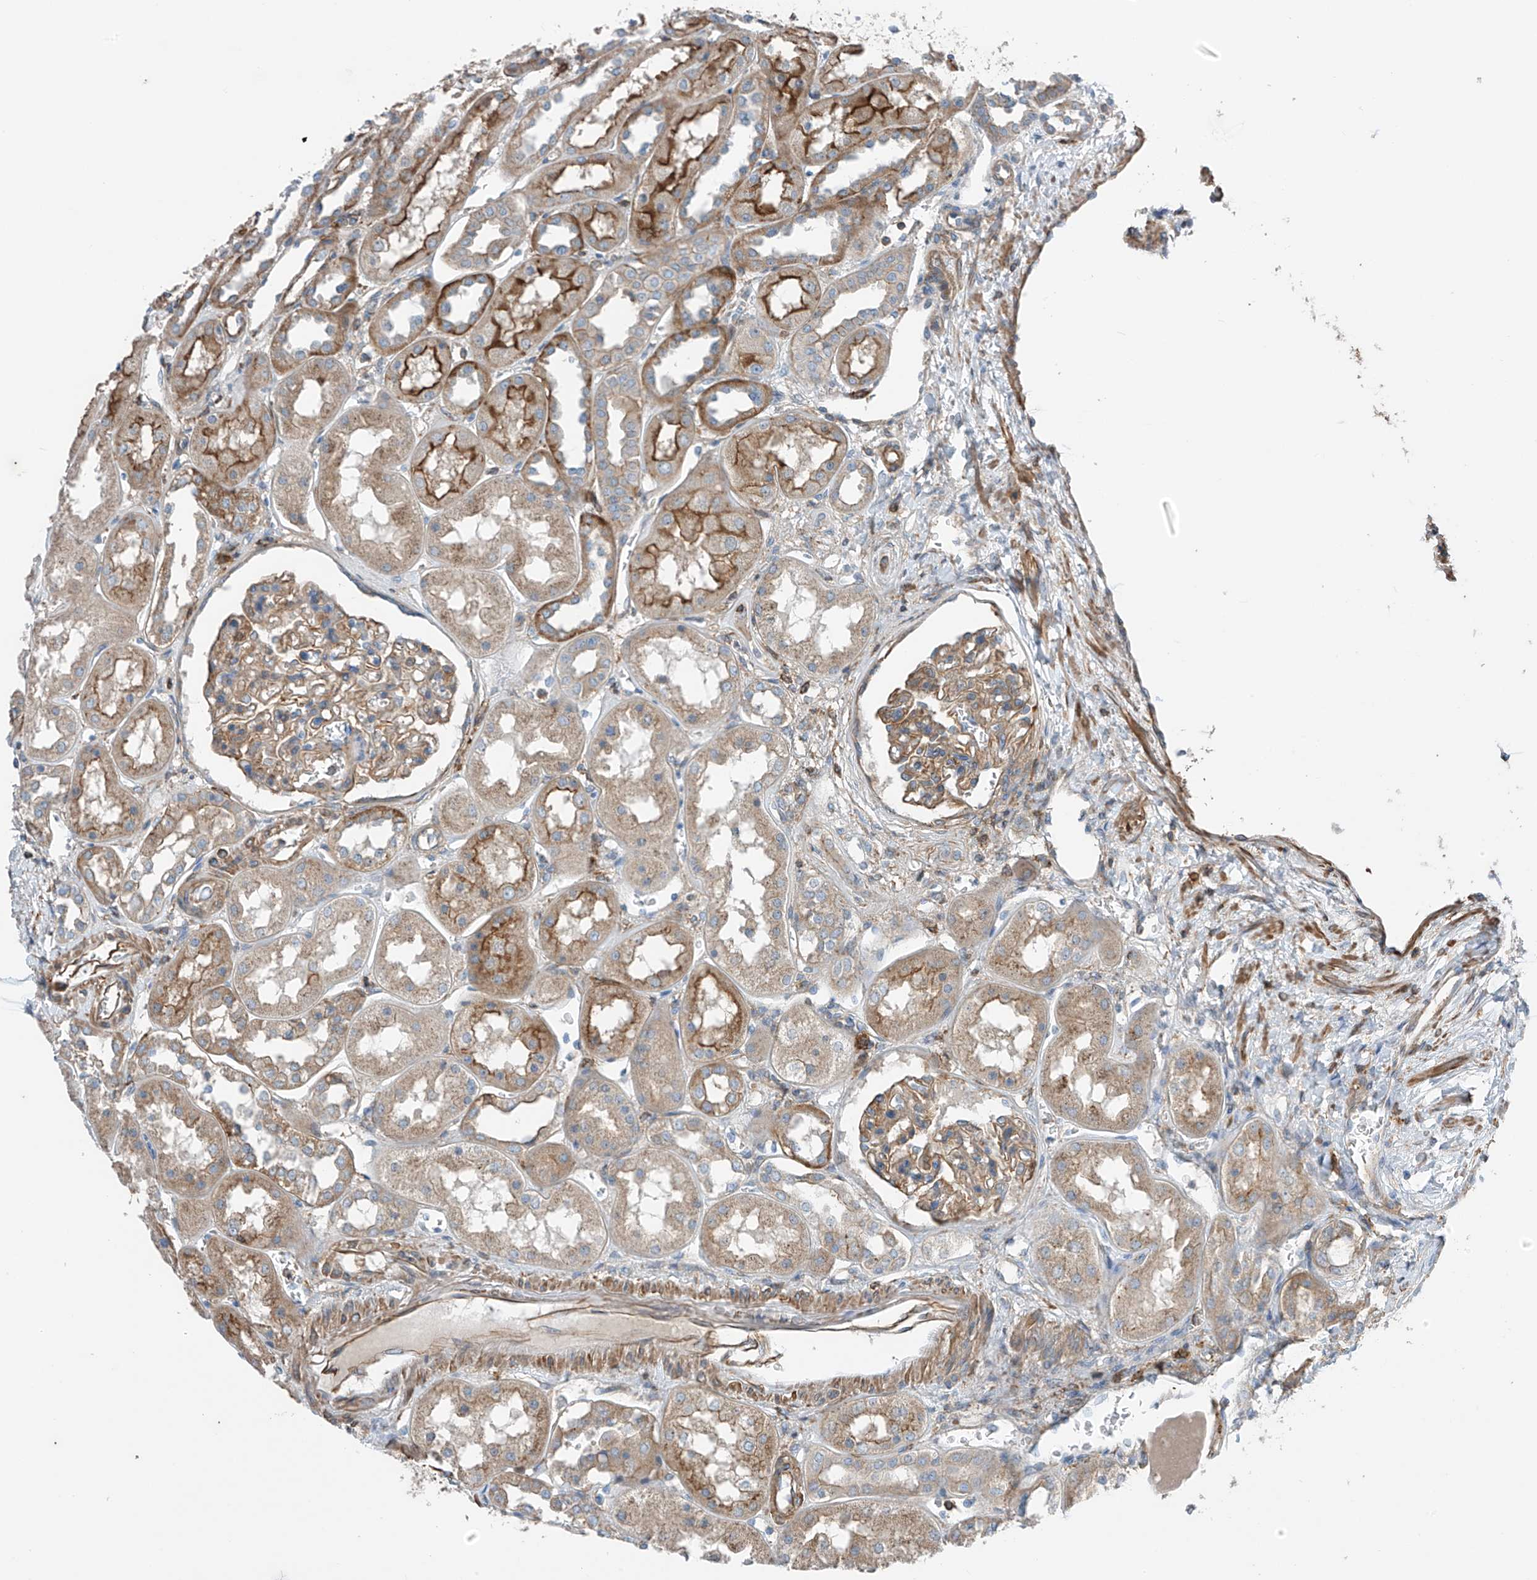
{"staining": {"intensity": "moderate", "quantity": ">75%", "location": "cytoplasmic/membranous"}, "tissue": "kidney", "cell_type": "Cells in glomeruli", "image_type": "normal", "snomed": [{"axis": "morphology", "description": "Normal tissue, NOS"}, {"axis": "topography", "description": "Kidney"}], "caption": "Immunohistochemistry (IHC) of unremarkable human kidney demonstrates medium levels of moderate cytoplasmic/membranous positivity in about >75% of cells in glomeruli.", "gene": "SLC1A5", "patient": {"sex": "male", "age": 70}}